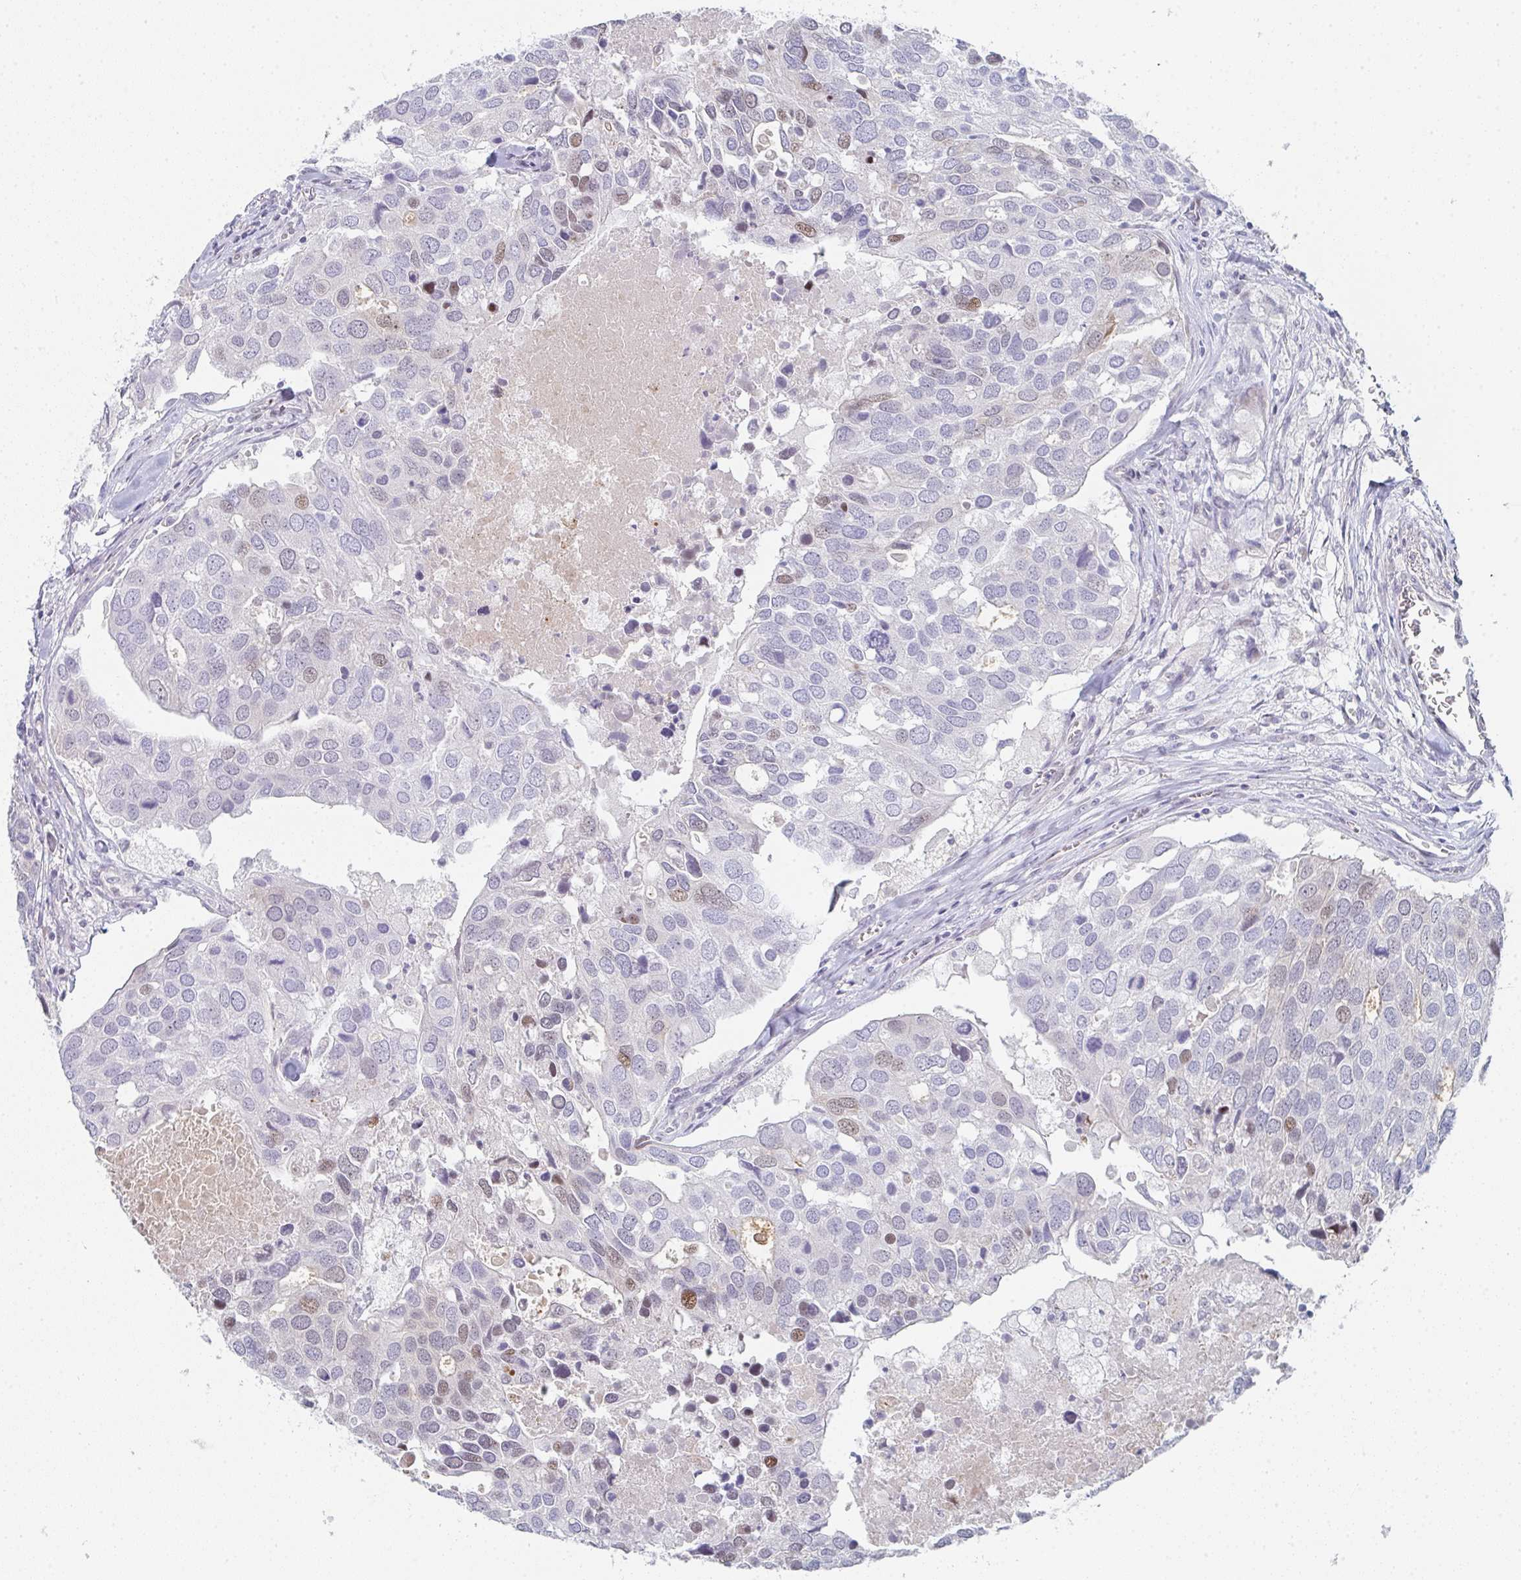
{"staining": {"intensity": "moderate", "quantity": "<25%", "location": "nuclear"}, "tissue": "breast cancer", "cell_type": "Tumor cells", "image_type": "cancer", "snomed": [{"axis": "morphology", "description": "Duct carcinoma"}, {"axis": "topography", "description": "Breast"}], "caption": "An immunohistochemistry (IHC) micrograph of tumor tissue is shown. Protein staining in brown labels moderate nuclear positivity in breast invasive ductal carcinoma within tumor cells.", "gene": "POU2AF2", "patient": {"sex": "female", "age": 83}}